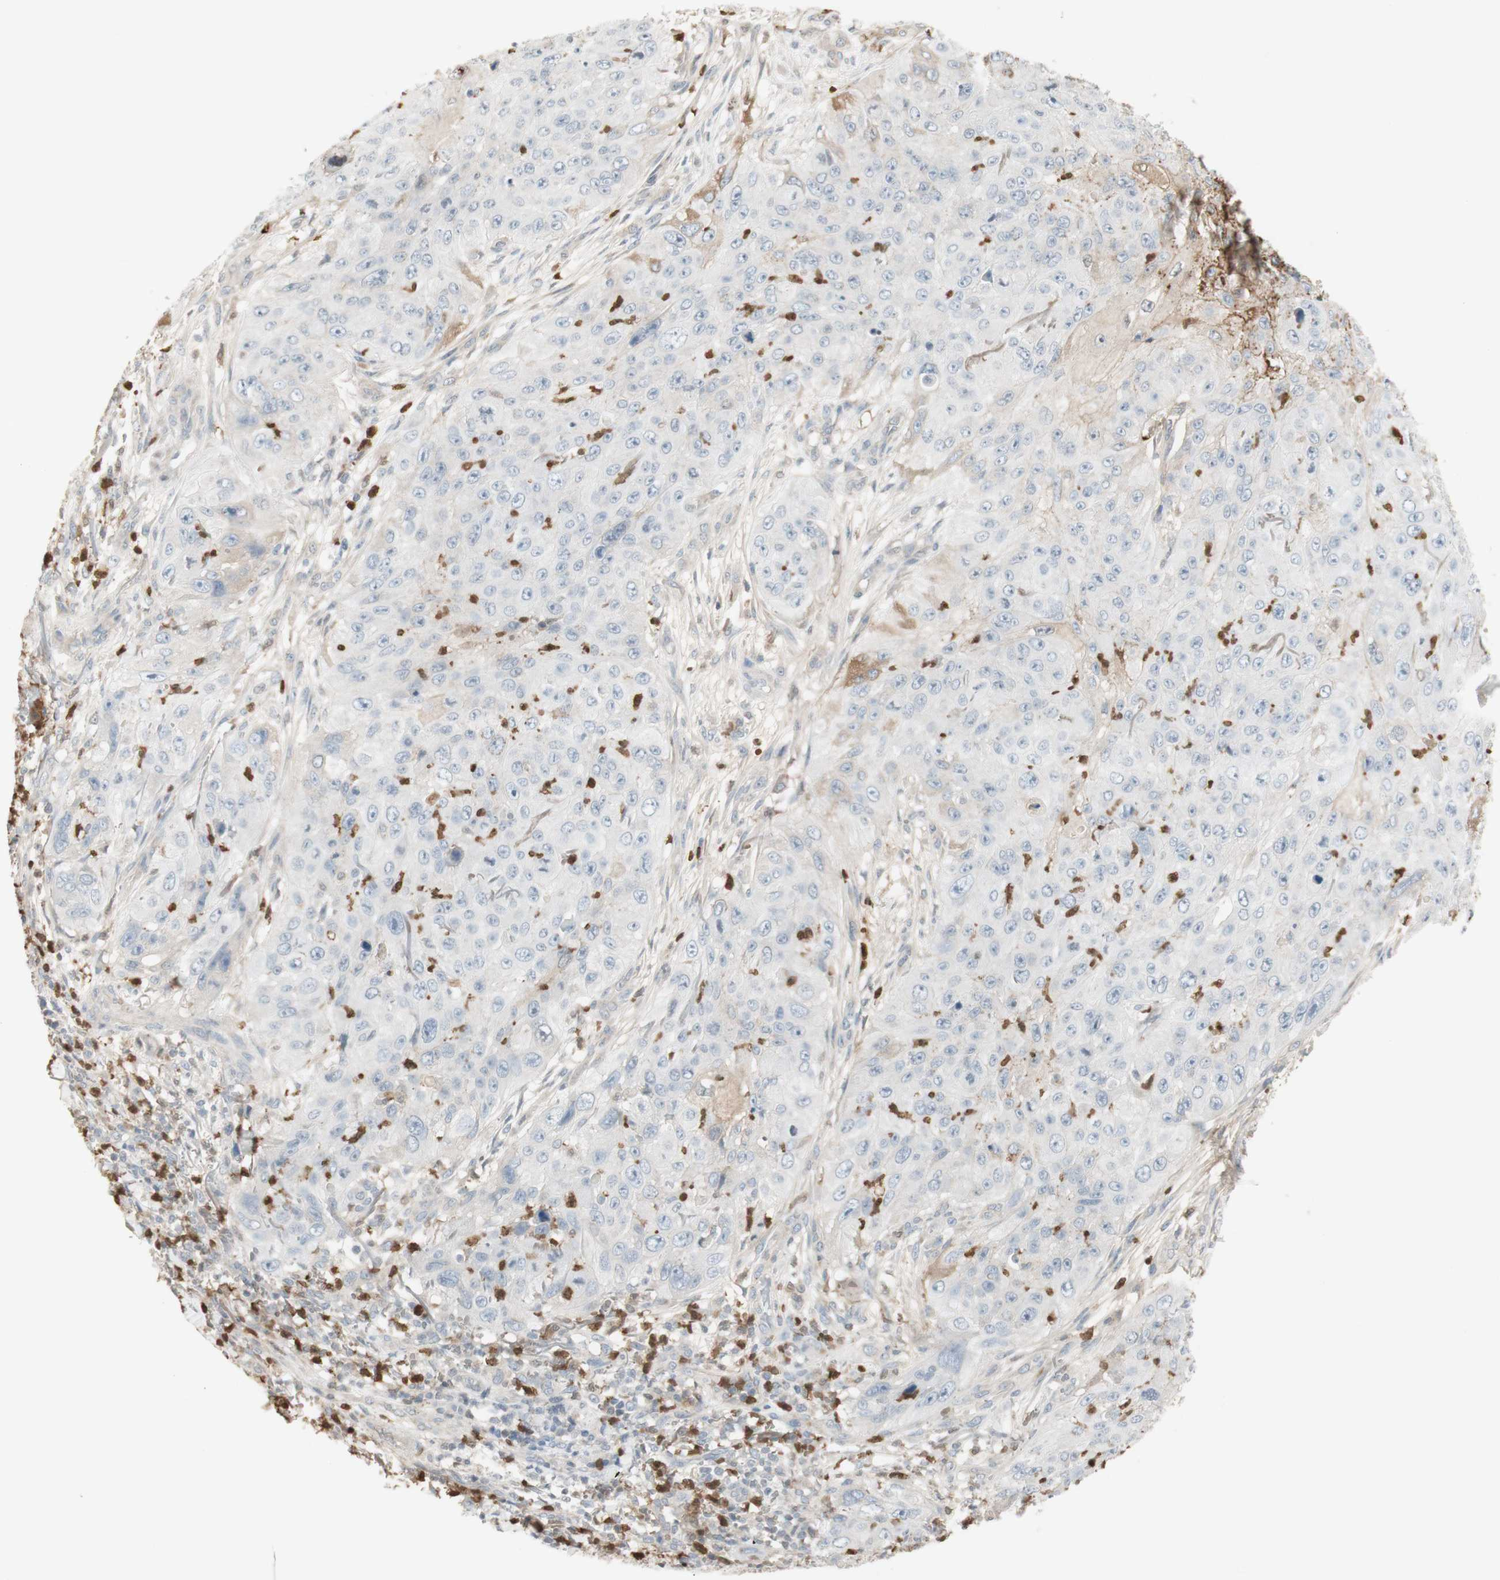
{"staining": {"intensity": "negative", "quantity": "none", "location": "none"}, "tissue": "skin cancer", "cell_type": "Tumor cells", "image_type": "cancer", "snomed": [{"axis": "morphology", "description": "Squamous cell carcinoma, NOS"}, {"axis": "topography", "description": "Skin"}], "caption": "The image demonstrates no staining of tumor cells in skin cancer (squamous cell carcinoma).", "gene": "NID1", "patient": {"sex": "female", "age": 80}}